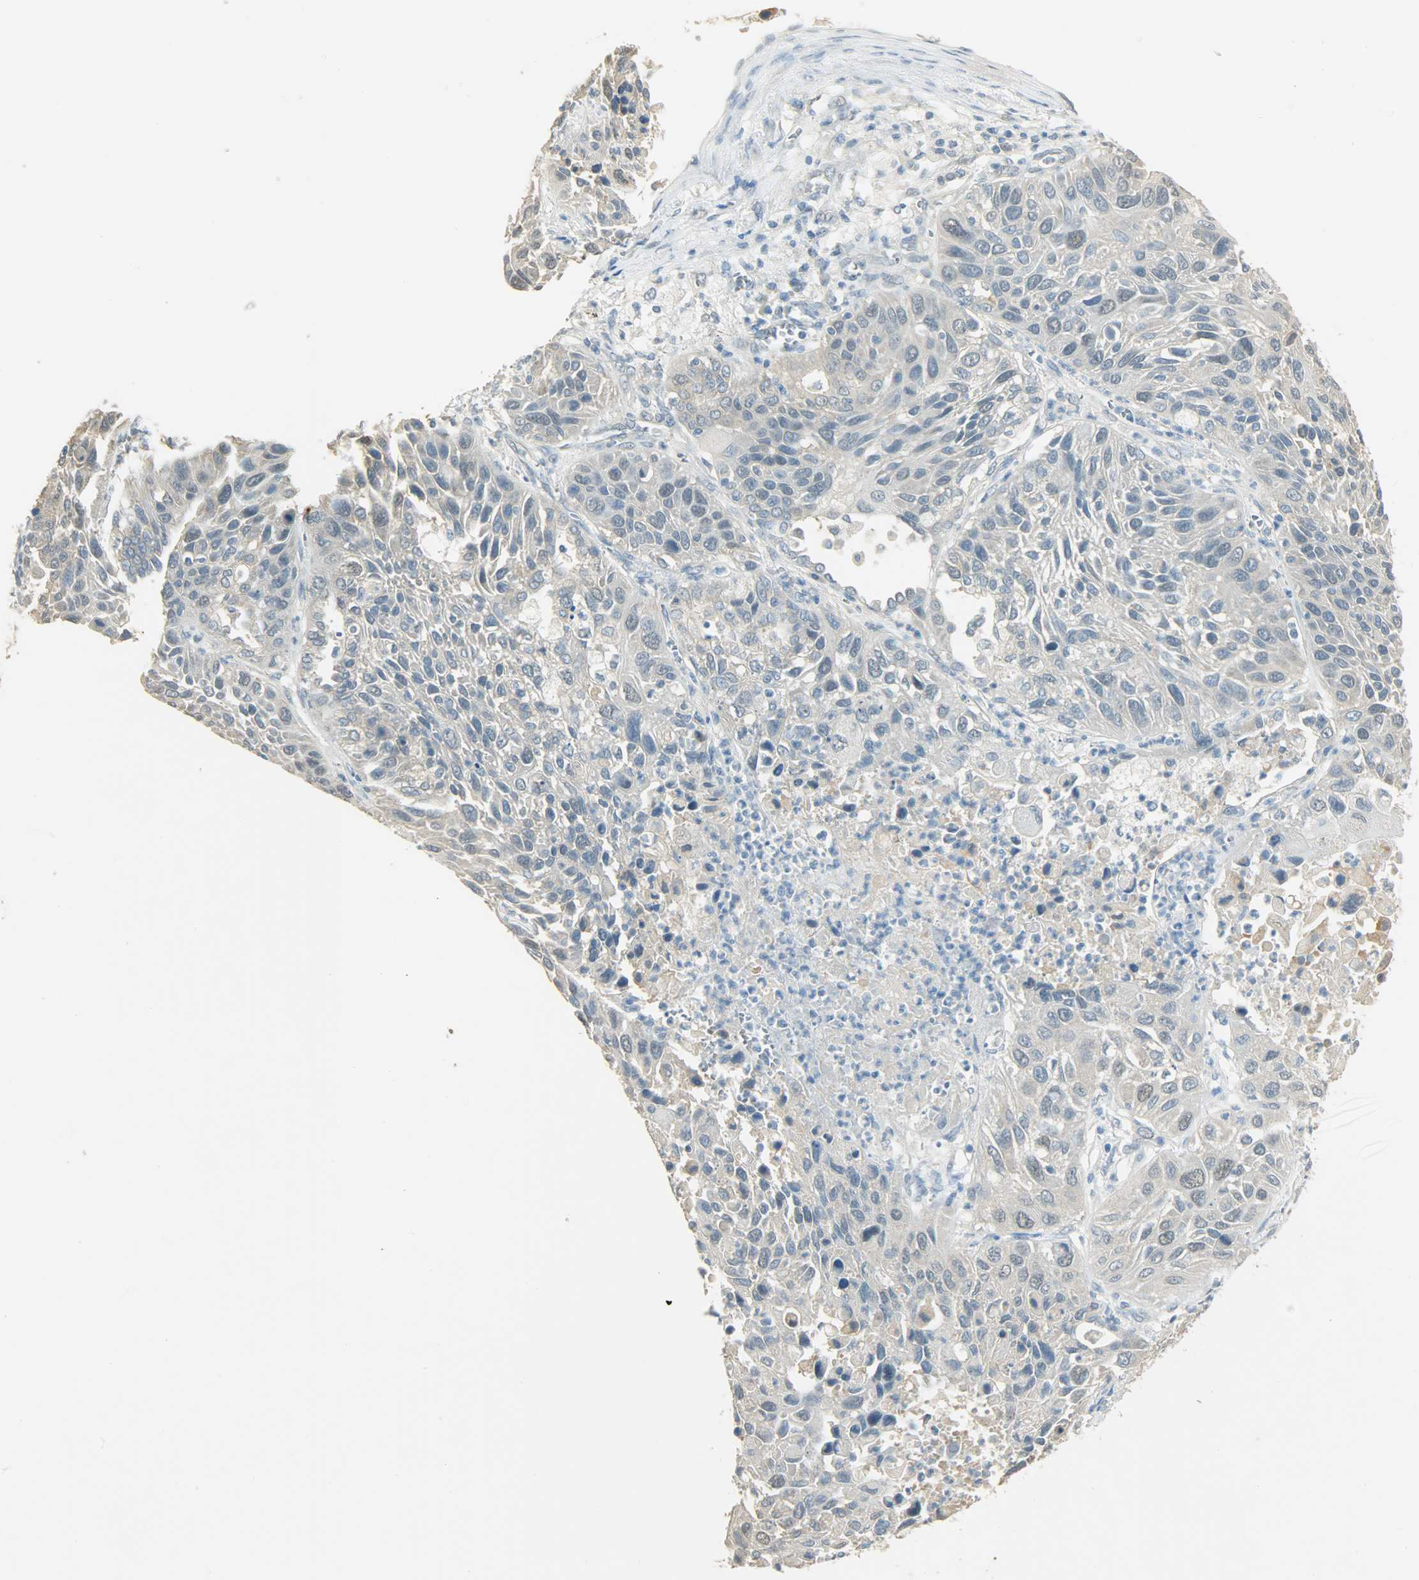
{"staining": {"intensity": "negative", "quantity": "none", "location": "none"}, "tissue": "lung cancer", "cell_type": "Tumor cells", "image_type": "cancer", "snomed": [{"axis": "morphology", "description": "Squamous cell carcinoma, NOS"}, {"axis": "topography", "description": "Lung"}], "caption": "IHC histopathology image of squamous cell carcinoma (lung) stained for a protein (brown), which exhibits no expression in tumor cells.", "gene": "PRMT5", "patient": {"sex": "female", "age": 76}}